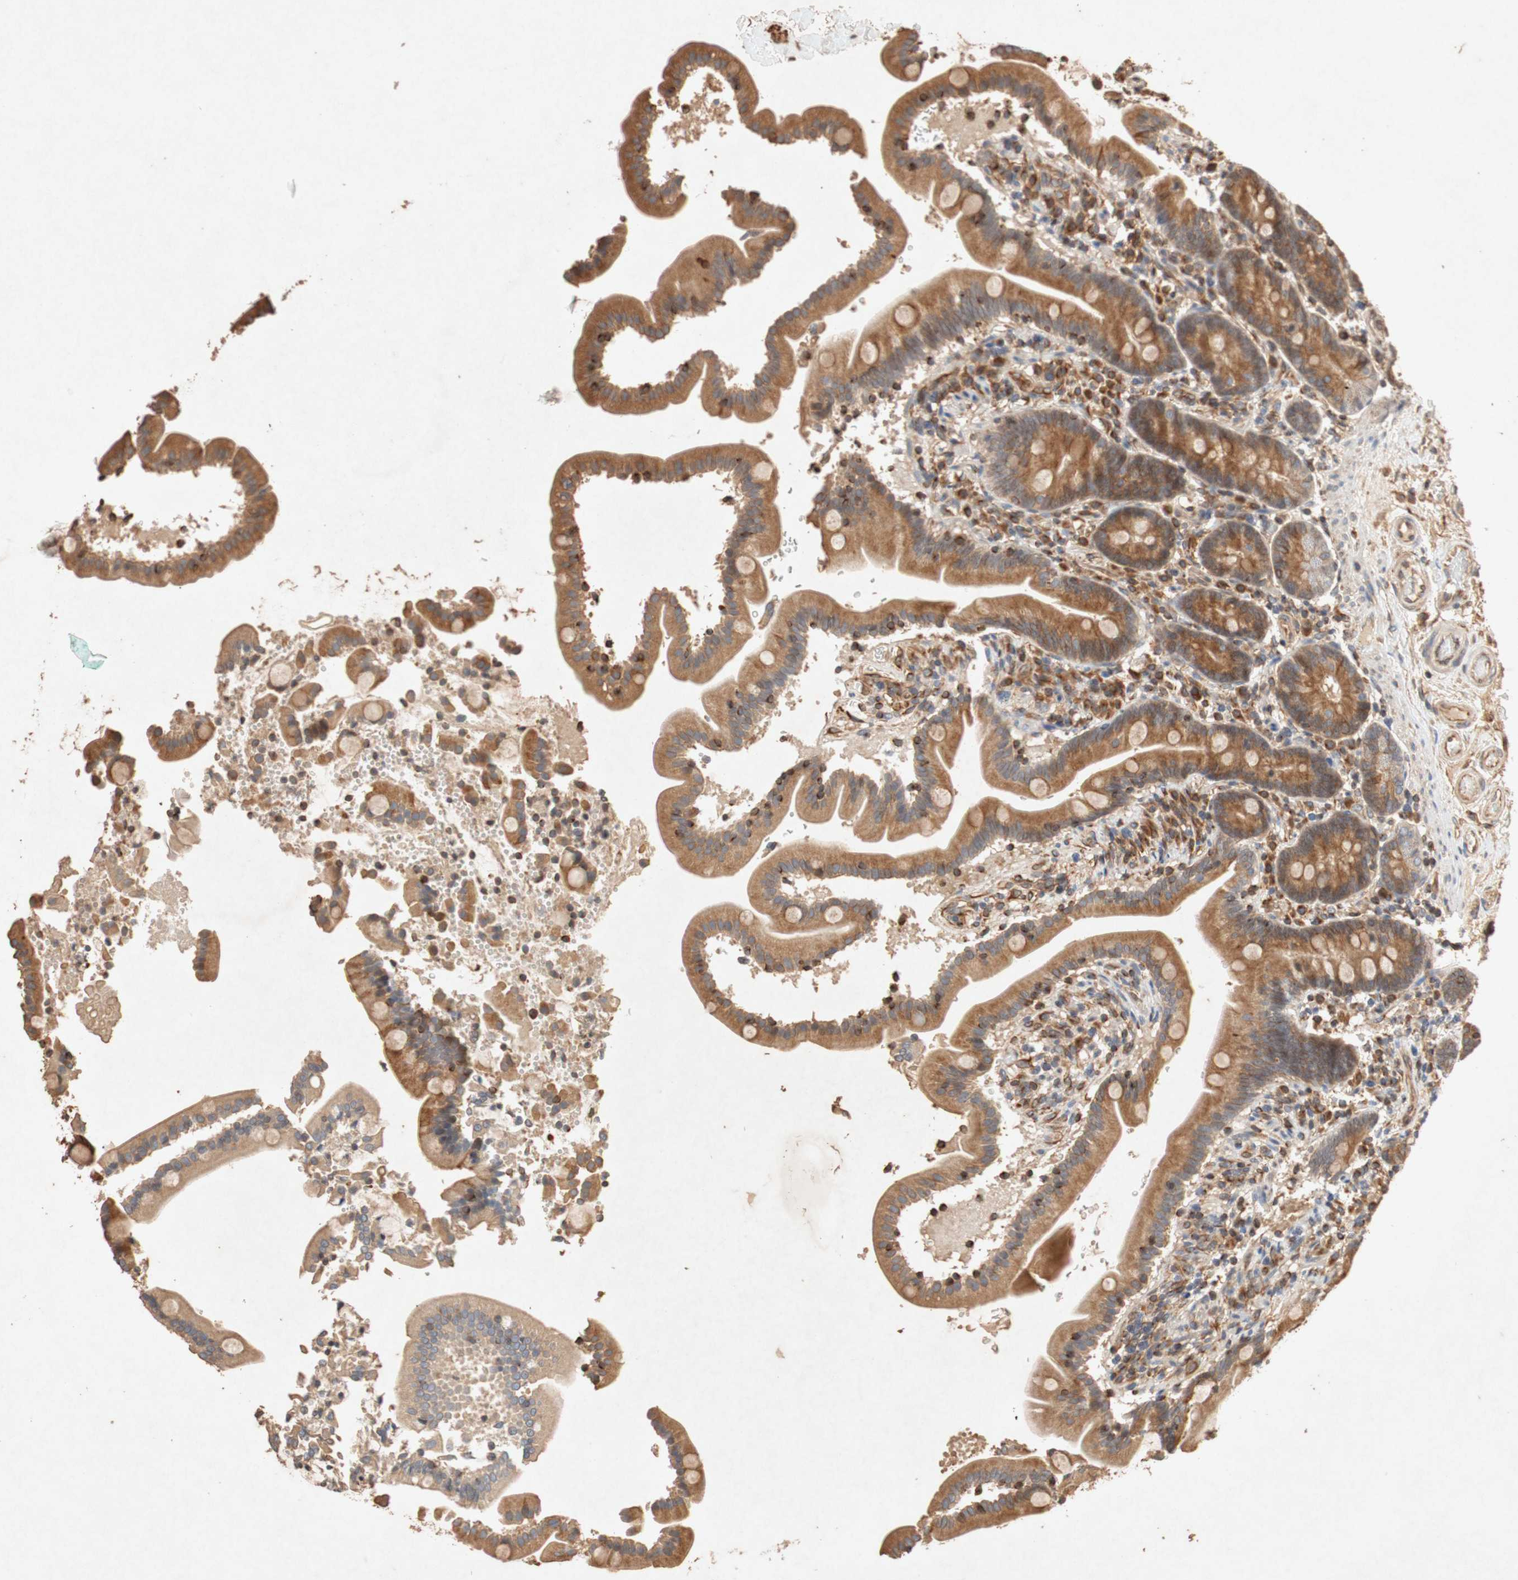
{"staining": {"intensity": "moderate", "quantity": ">75%", "location": "cytoplasmic/membranous"}, "tissue": "duodenum", "cell_type": "Glandular cells", "image_type": "normal", "snomed": [{"axis": "morphology", "description": "Normal tissue, NOS"}, {"axis": "topography", "description": "Duodenum"}], "caption": "Immunohistochemistry (IHC) (DAB) staining of normal human duodenum exhibits moderate cytoplasmic/membranous protein positivity in approximately >75% of glandular cells. (DAB IHC, brown staining for protein, blue staining for nuclei).", "gene": "TUBB", "patient": {"sex": "male", "age": 54}}